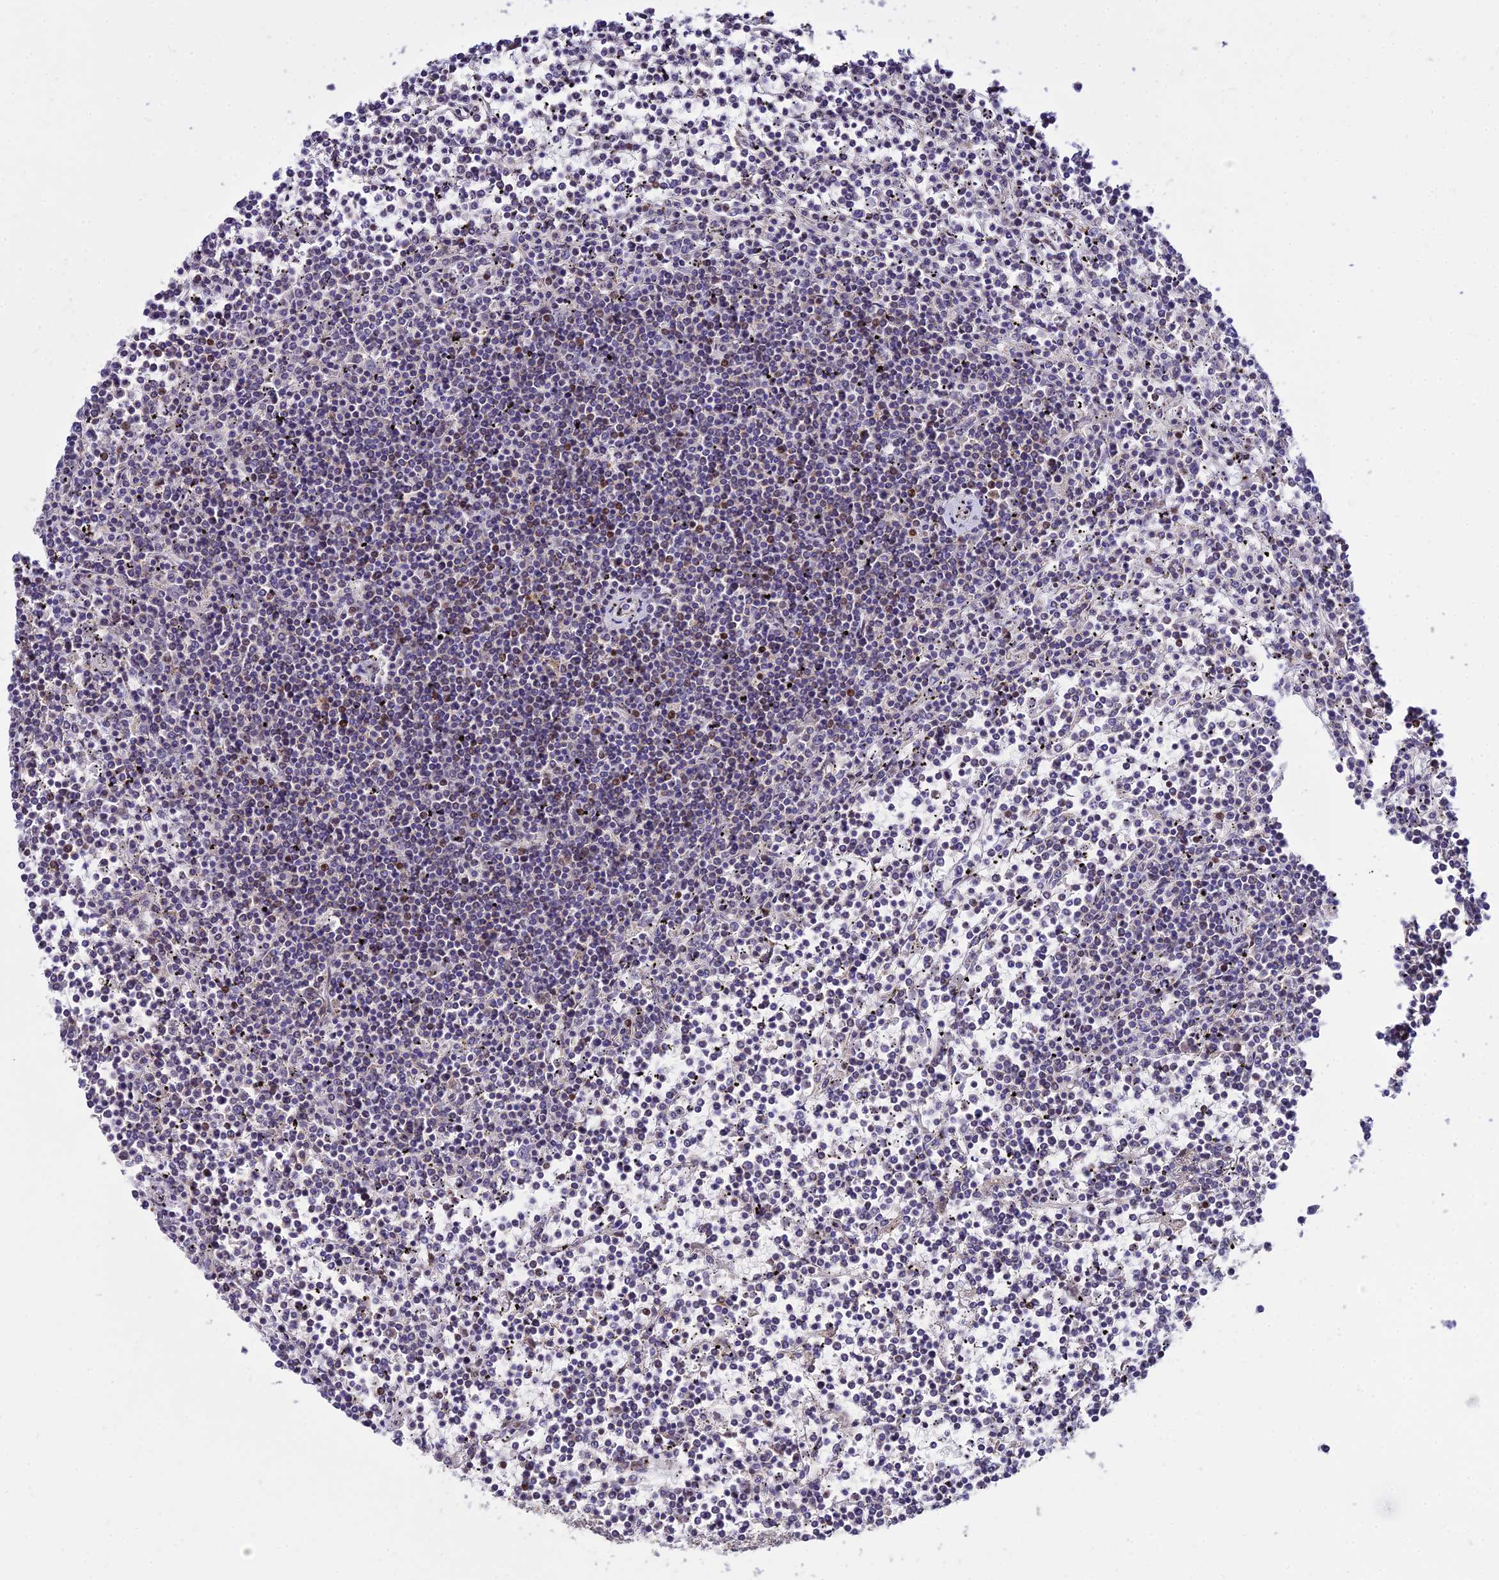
{"staining": {"intensity": "negative", "quantity": "none", "location": "none"}, "tissue": "lymphoma", "cell_type": "Tumor cells", "image_type": "cancer", "snomed": [{"axis": "morphology", "description": "Malignant lymphoma, non-Hodgkin's type, Low grade"}, {"axis": "topography", "description": "Spleen"}], "caption": "An immunohistochemistry photomicrograph of low-grade malignant lymphoma, non-Hodgkin's type is shown. There is no staining in tumor cells of low-grade malignant lymphoma, non-Hodgkin's type. The staining is performed using DAB brown chromogen with nuclei counter-stained in using hematoxylin.", "gene": "CIB3", "patient": {"sex": "female", "age": 19}}